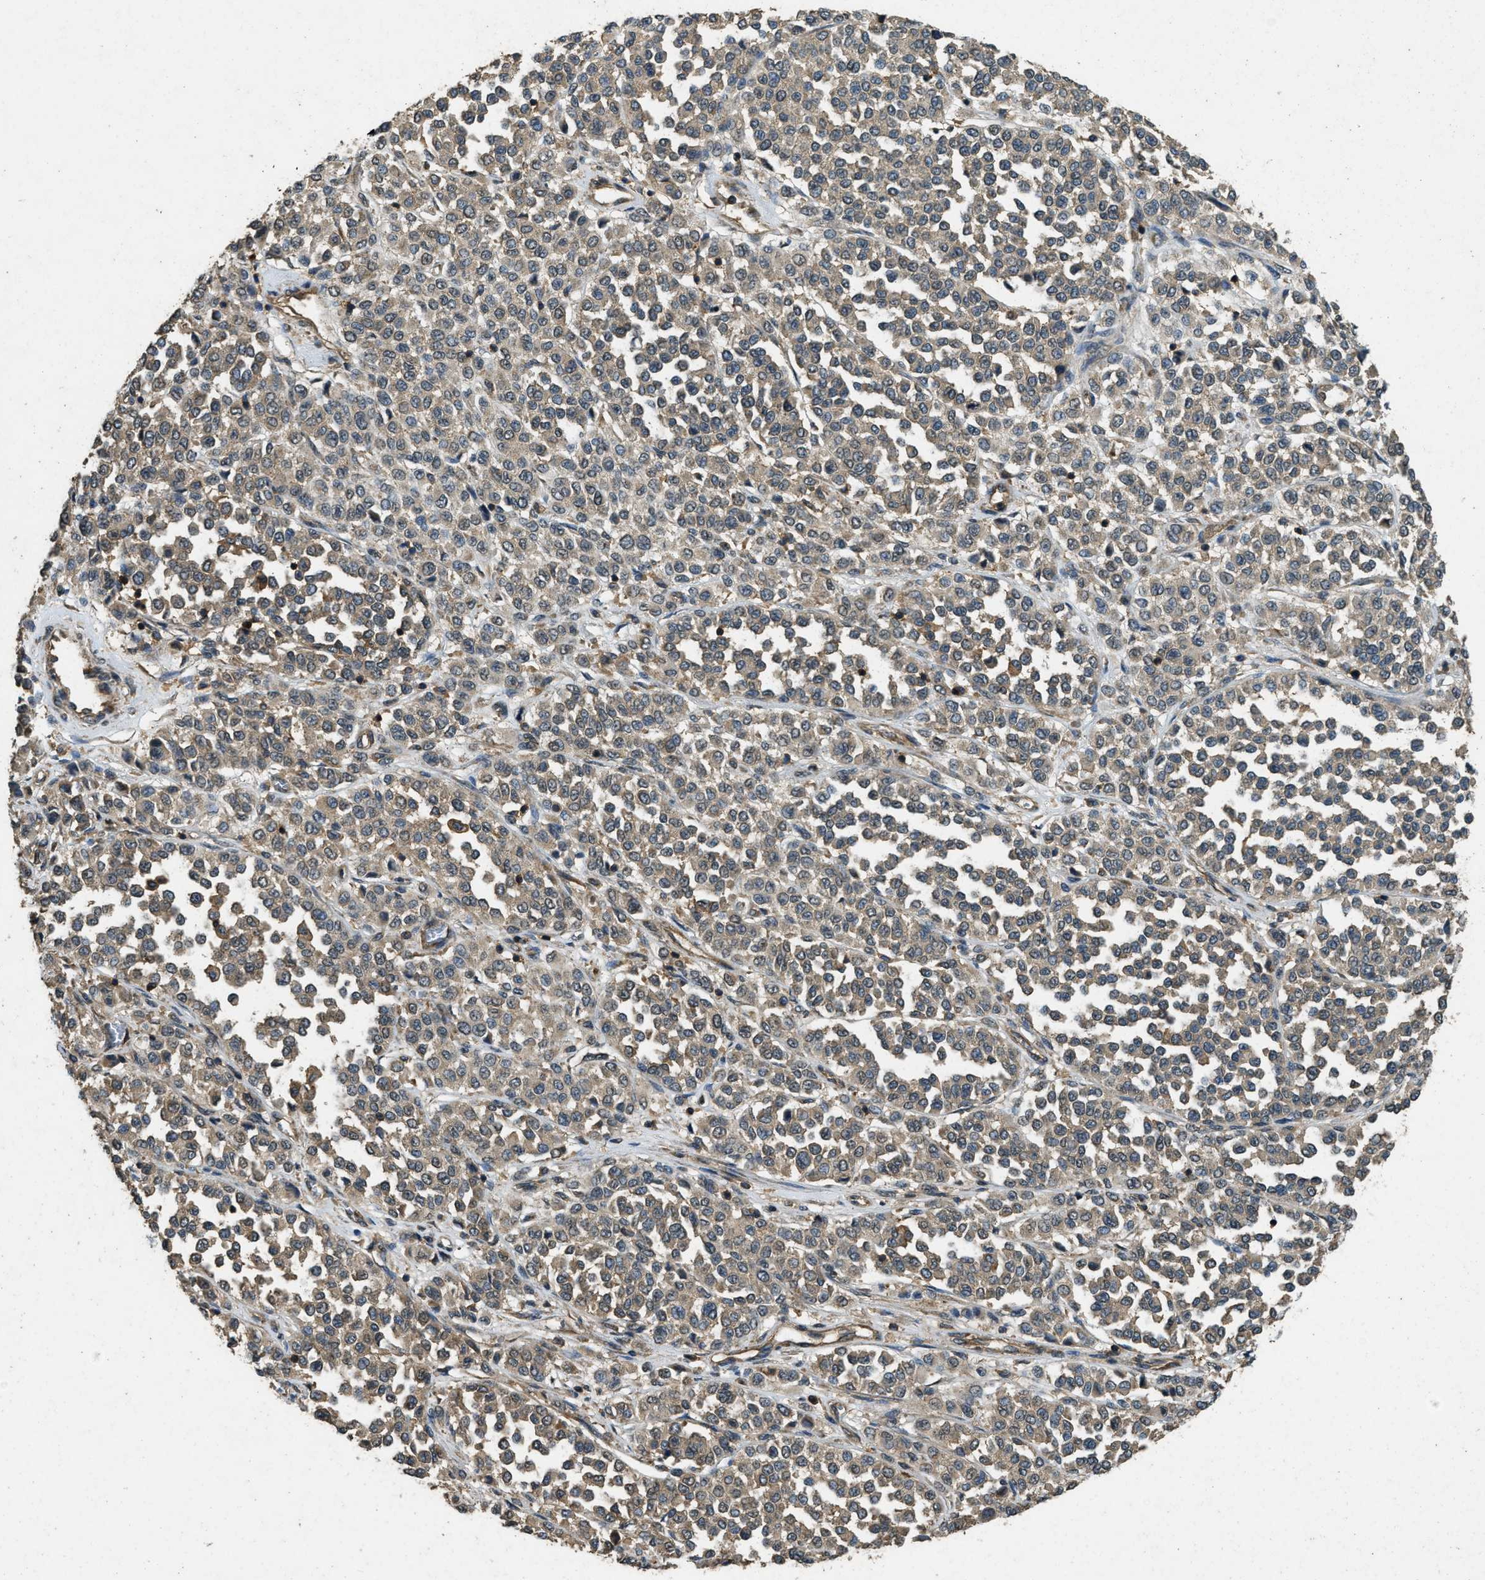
{"staining": {"intensity": "weak", "quantity": "25%-75%", "location": "cytoplasmic/membranous"}, "tissue": "melanoma", "cell_type": "Tumor cells", "image_type": "cancer", "snomed": [{"axis": "morphology", "description": "Malignant melanoma, Metastatic site"}, {"axis": "topography", "description": "Pancreas"}], "caption": "Immunohistochemistry (IHC) of melanoma reveals low levels of weak cytoplasmic/membranous positivity in approximately 25%-75% of tumor cells. (DAB = brown stain, brightfield microscopy at high magnification).", "gene": "ATP8B1", "patient": {"sex": "female", "age": 30}}